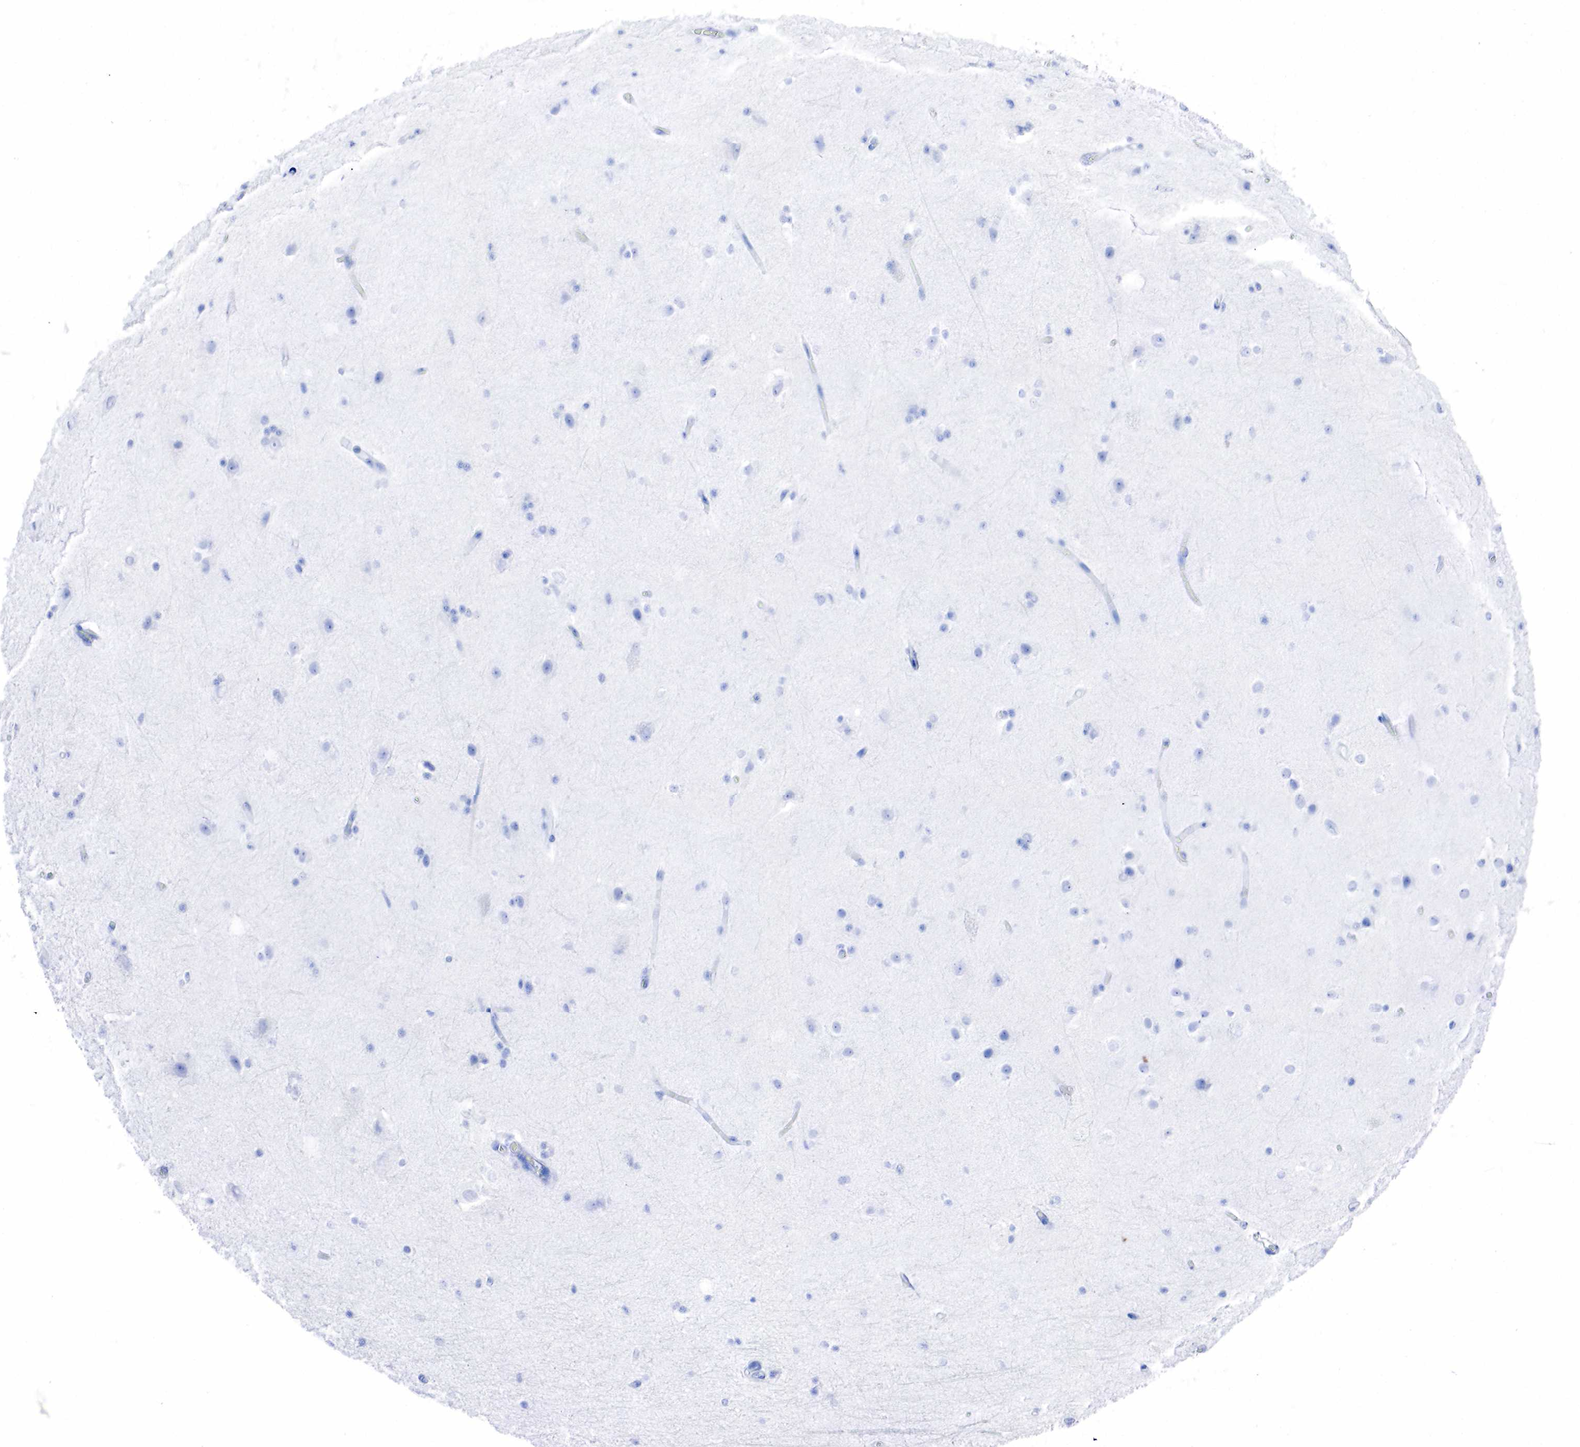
{"staining": {"intensity": "negative", "quantity": "none", "location": "none"}, "tissue": "cerebral cortex", "cell_type": "Endothelial cells", "image_type": "normal", "snomed": [{"axis": "morphology", "description": "Normal tissue, NOS"}, {"axis": "topography", "description": "Cerebral cortex"}, {"axis": "topography", "description": "Hippocampus"}], "caption": "The immunohistochemistry photomicrograph has no significant staining in endothelial cells of cerebral cortex. (DAB immunohistochemistry (IHC) with hematoxylin counter stain).", "gene": "ESR1", "patient": {"sex": "female", "age": 19}}